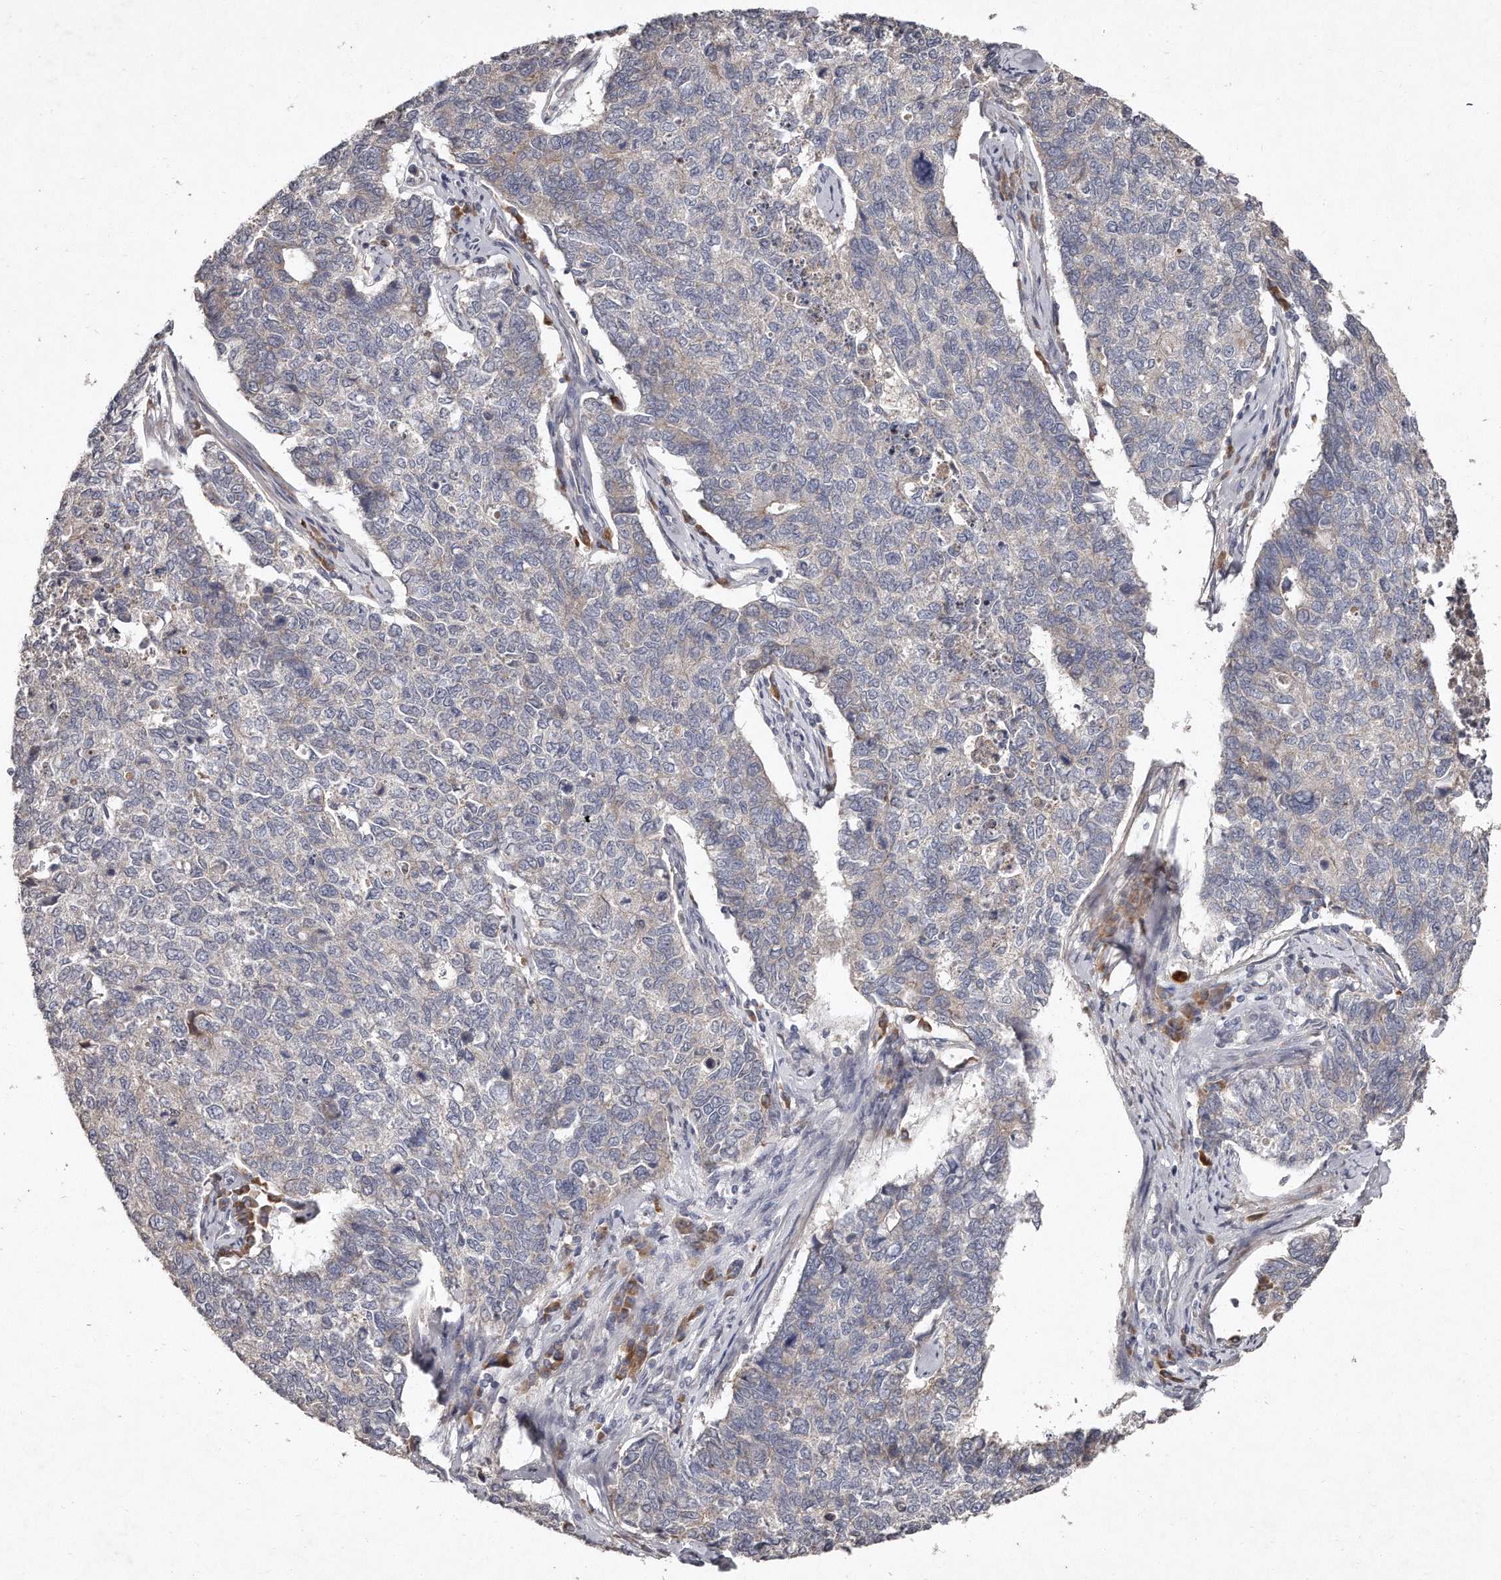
{"staining": {"intensity": "negative", "quantity": "none", "location": "none"}, "tissue": "cervical cancer", "cell_type": "Tumor cells", "image_type": "cancer", "snomed": [{"axis": "morphology", "description": "Squamous cell carcinoma, NOS"}, {"axis": "topography", "description": "Cervix"}], "caption": "Tumor cells are negative for brown protein staining in cervical cancer (squamous cell carcinoma).", "gene": "TECR", "patient": {"sex": "female", "age": 63}}